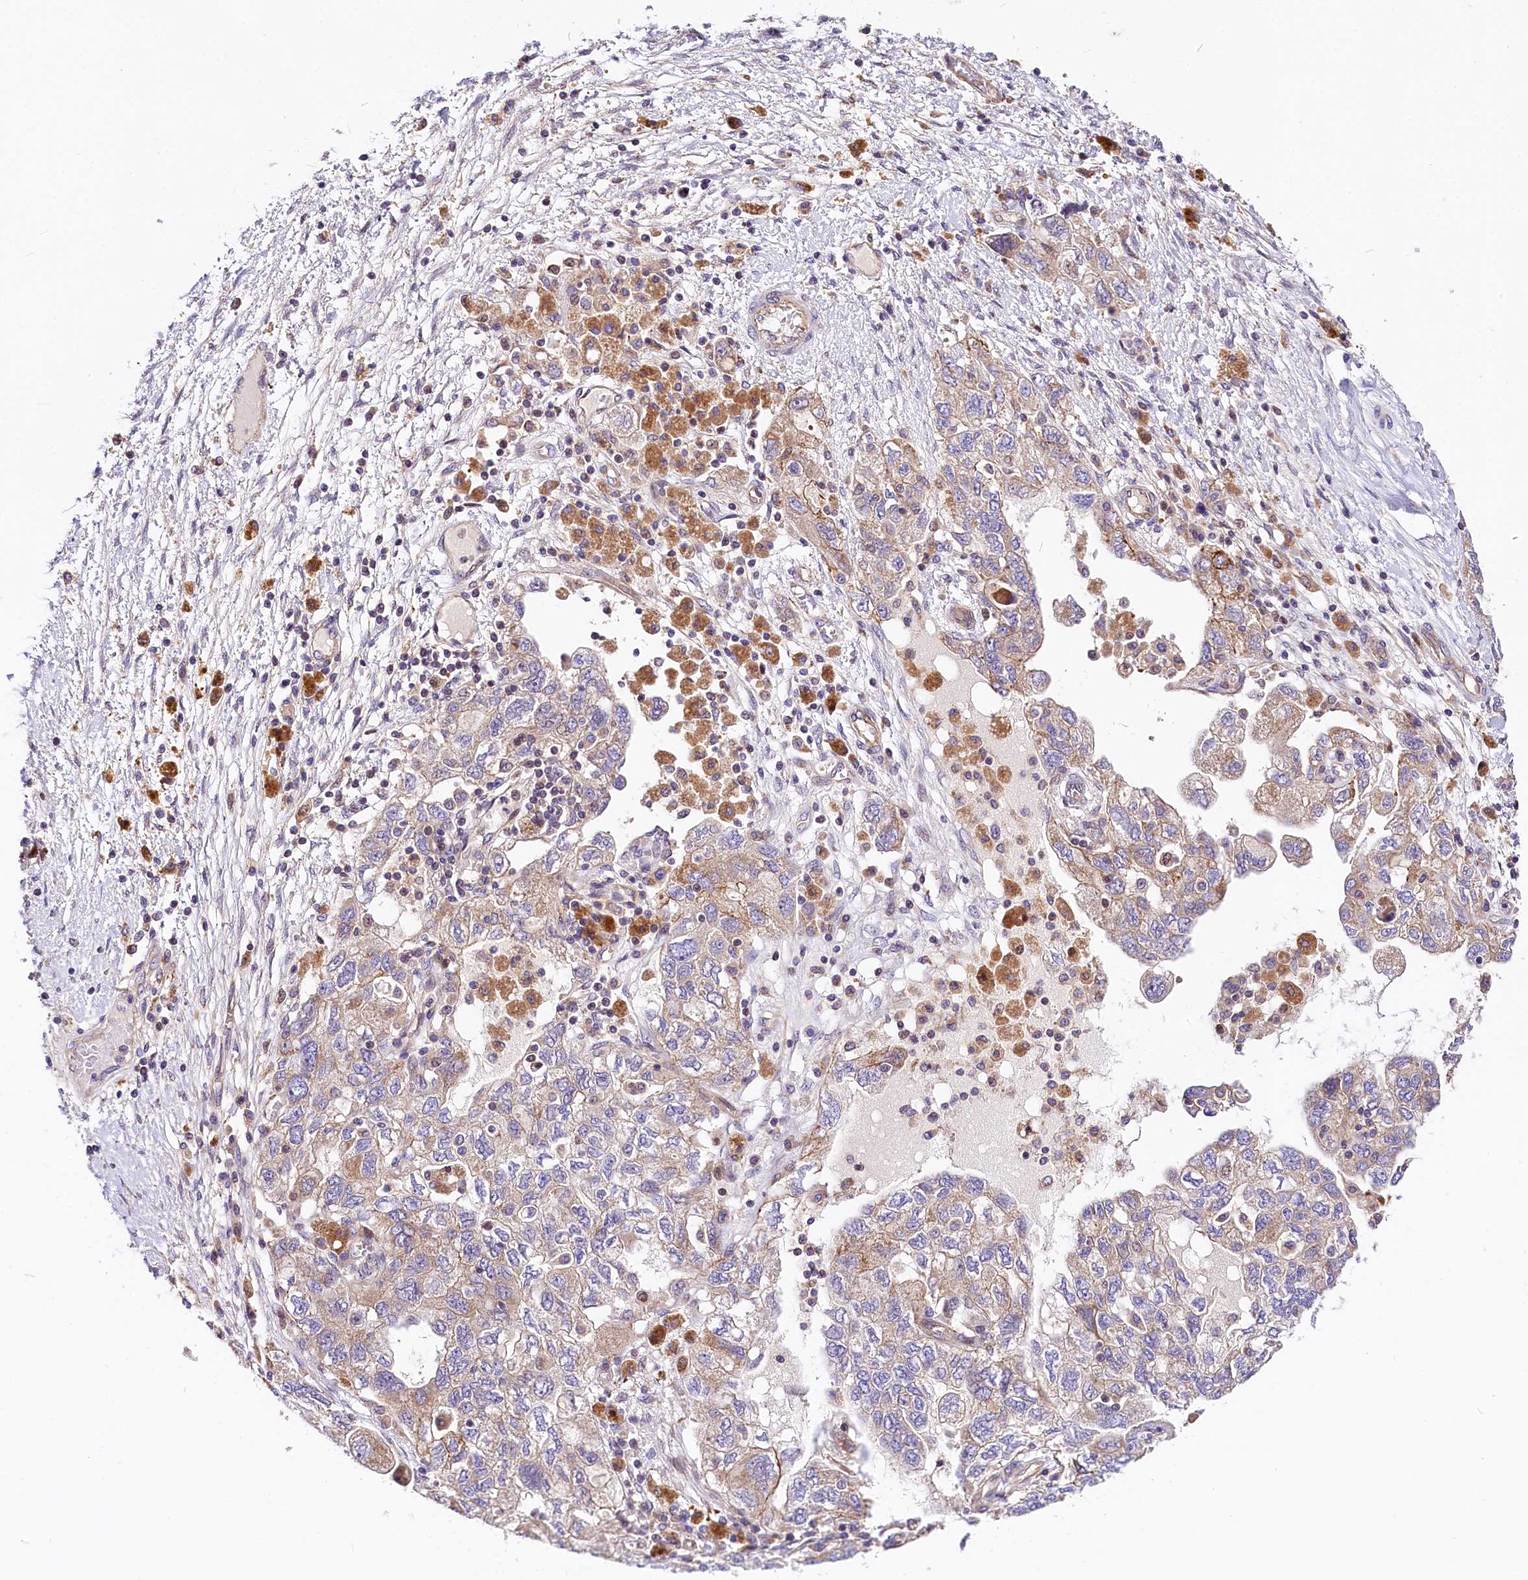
{"staining": {"intensity": "weak", "quantity": "<25%", "location": "cytoplasmic/membranous"}, "tissue": "ovarian cancer", "cell_type": "Tumor cells", "image_type": "cancer", "snomed": [{"axis": "morphology", "description": "Carcinoma, NOS"}, {"axis": "morphology", "description": "Cystadenocarcinoma, serous, NOS"}, {"axis": "topography", "description": "Ovary"}], "caption": "Serous cystadenocarcinoma (ovarian) stained for a protein using immunohistochemistry exhibits no positivity tumor cells.", "gene": "ARMC6", "patient": {"sex": "female", "age": 69}}